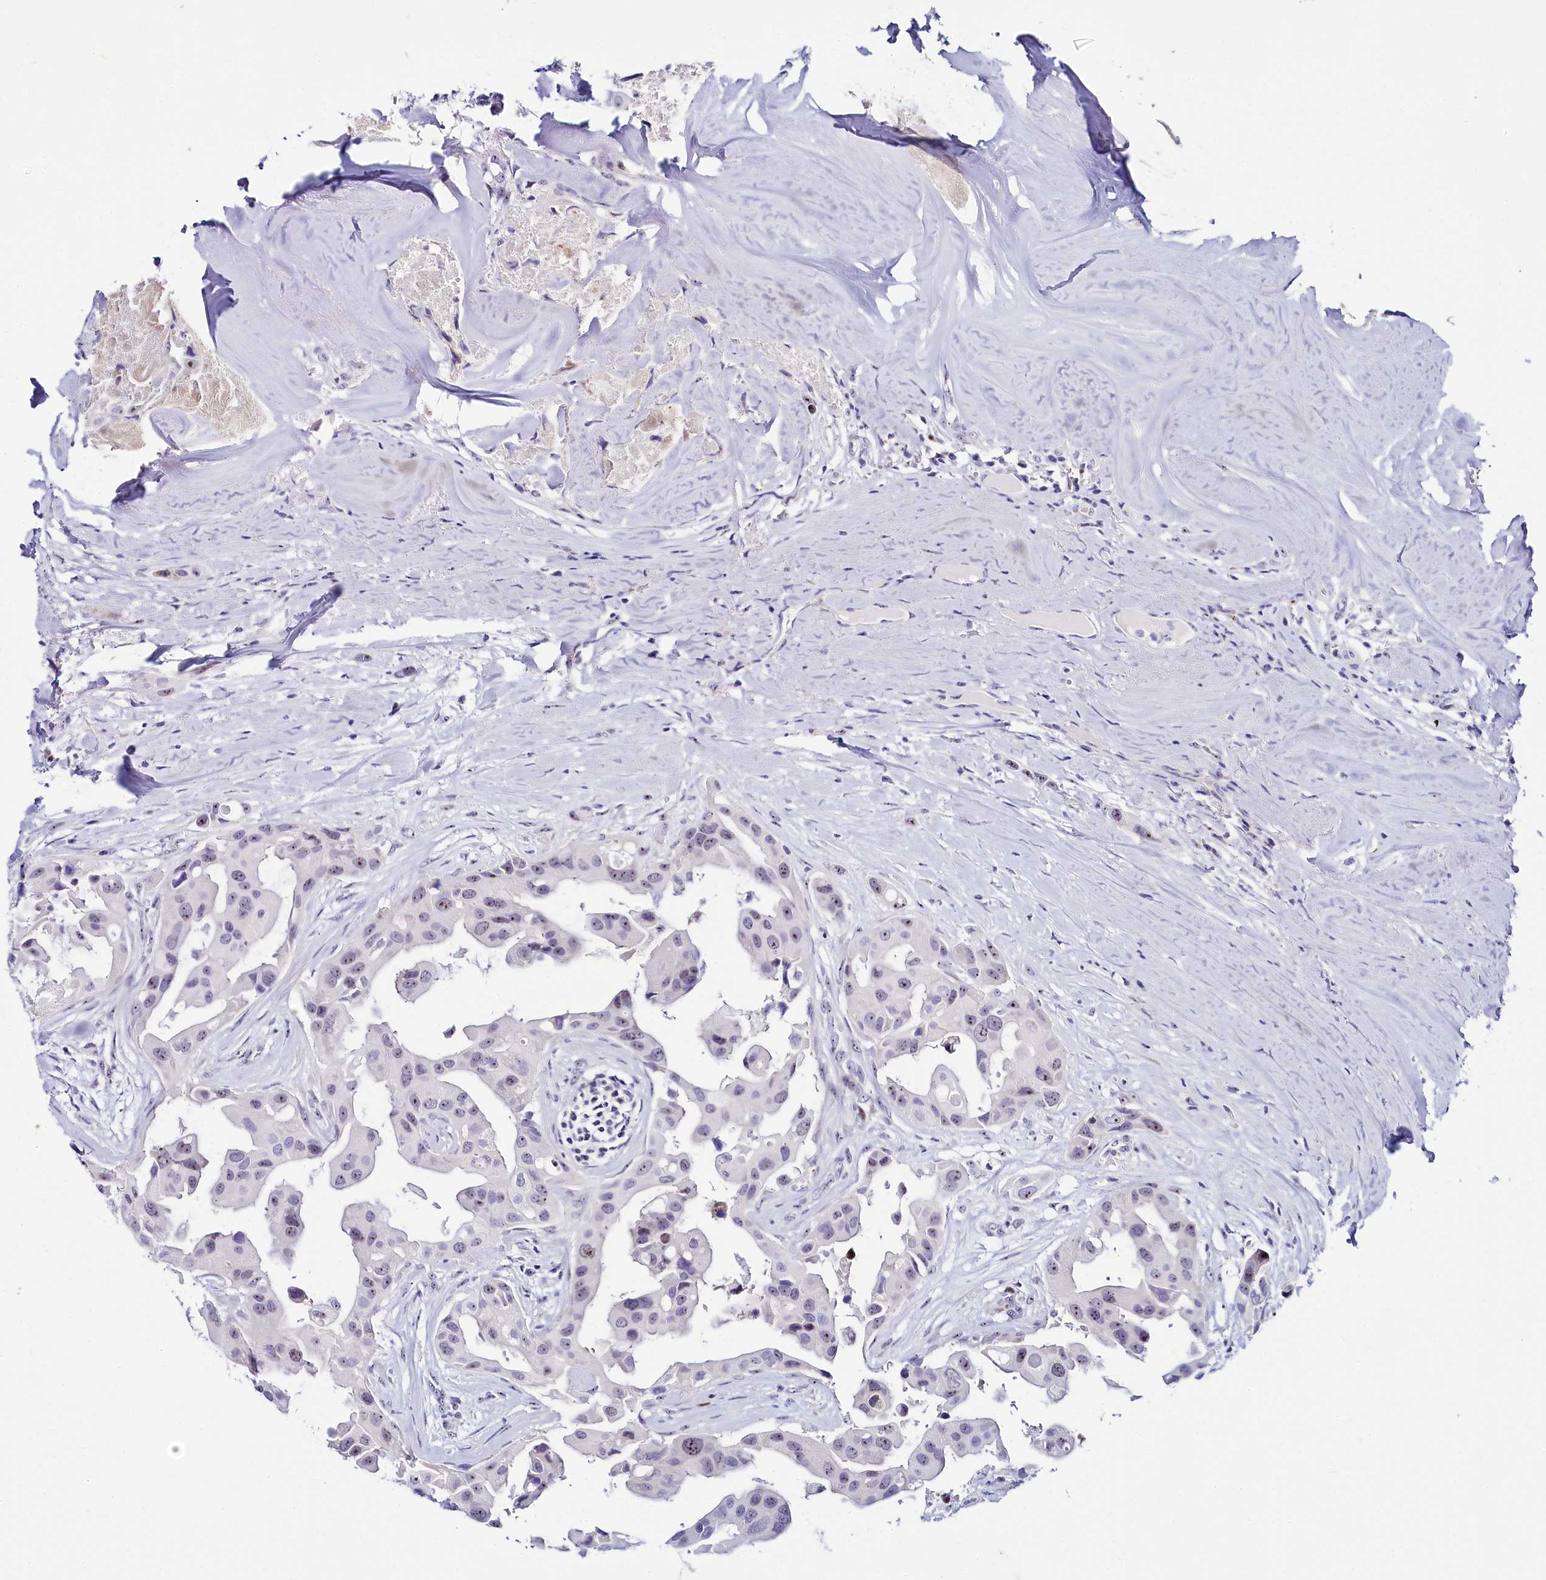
{"staining": {"intensity": "weak", "quantity": "<25%", "location": "nuclear"}, "tissue": "head and neck cancer", "cell_type": "Tumor cells", "image_type": "cancer", "snomed": [{"axis": "morphology", "description": "Adenocarcinoma, NOS"}, {"axis": "morphology", "description": "Adenocarcinoma, metastatic, NOS"}, {"axis": "topography", "description": "Head-Neck"}], "caption": "A micrograph of head and neck cancer (adenocarcinoma) stained for a protein demonstrates no brown staining in tumor cells.", "gene": "TCOF1", "patient": {"sex": "male", "age": 75}}